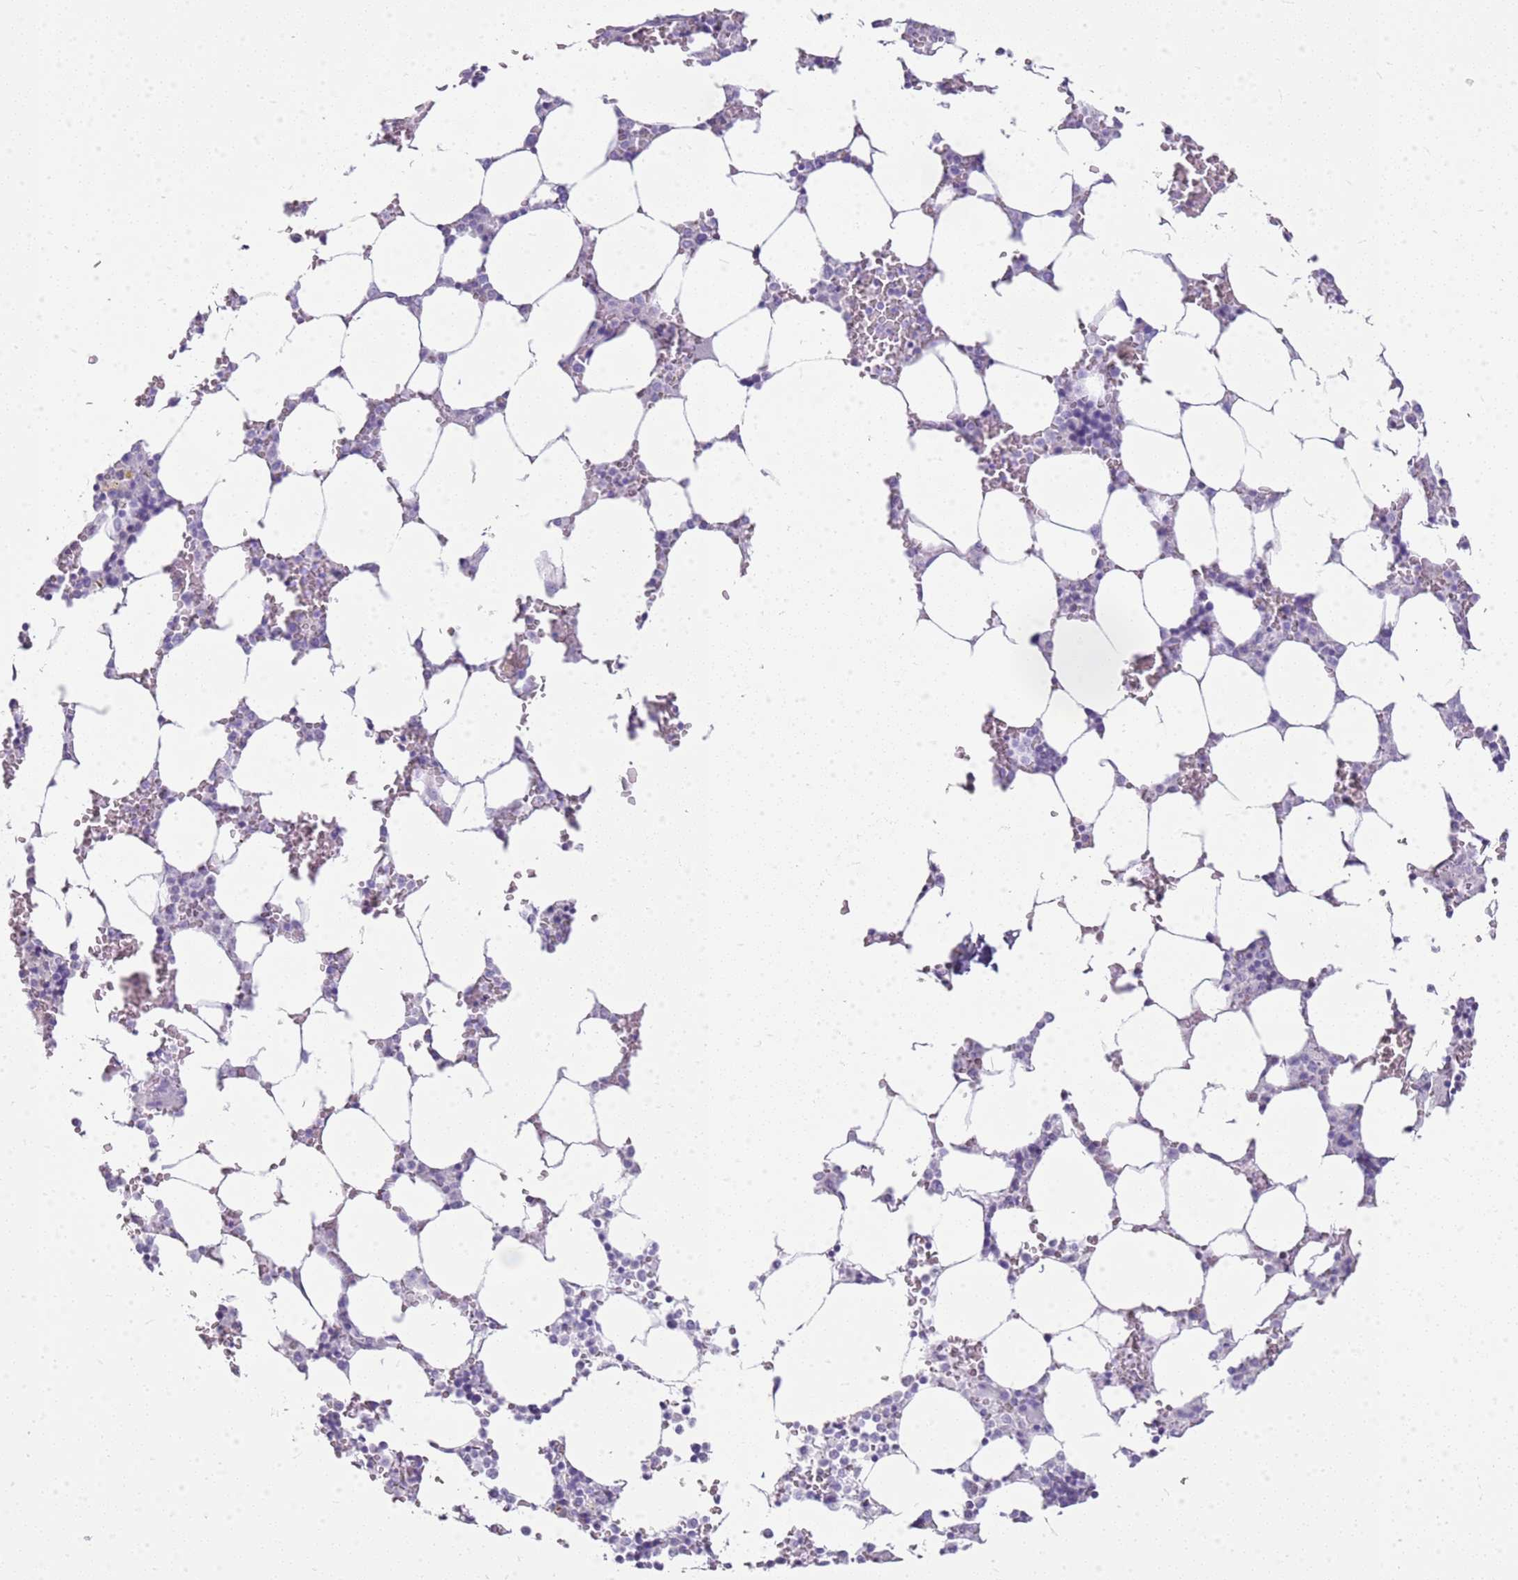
{"staining": {"intensity": "negative", "quantity": "none", "location": "none"}, "tissue": "bone marrow", "cell_type": "Hematopoietic cells", "image_type": "normal", "snomed": [{"axis": "morphology", "description": "Normal tissue, NOS"}, {"axis": "topography", "description": "Bone marrow"}], "caption": "Immunohistochemistry photomicrograph of unremarkable human bone marrow stained for a protein (brown), which shows no expression in hematopoietic cells. (DAB (3,3'-diaminobenzidine) IHC with hematoxylin counter stain).", "gene": "CA8", "patient": {"sex": "male", "age": 64}}